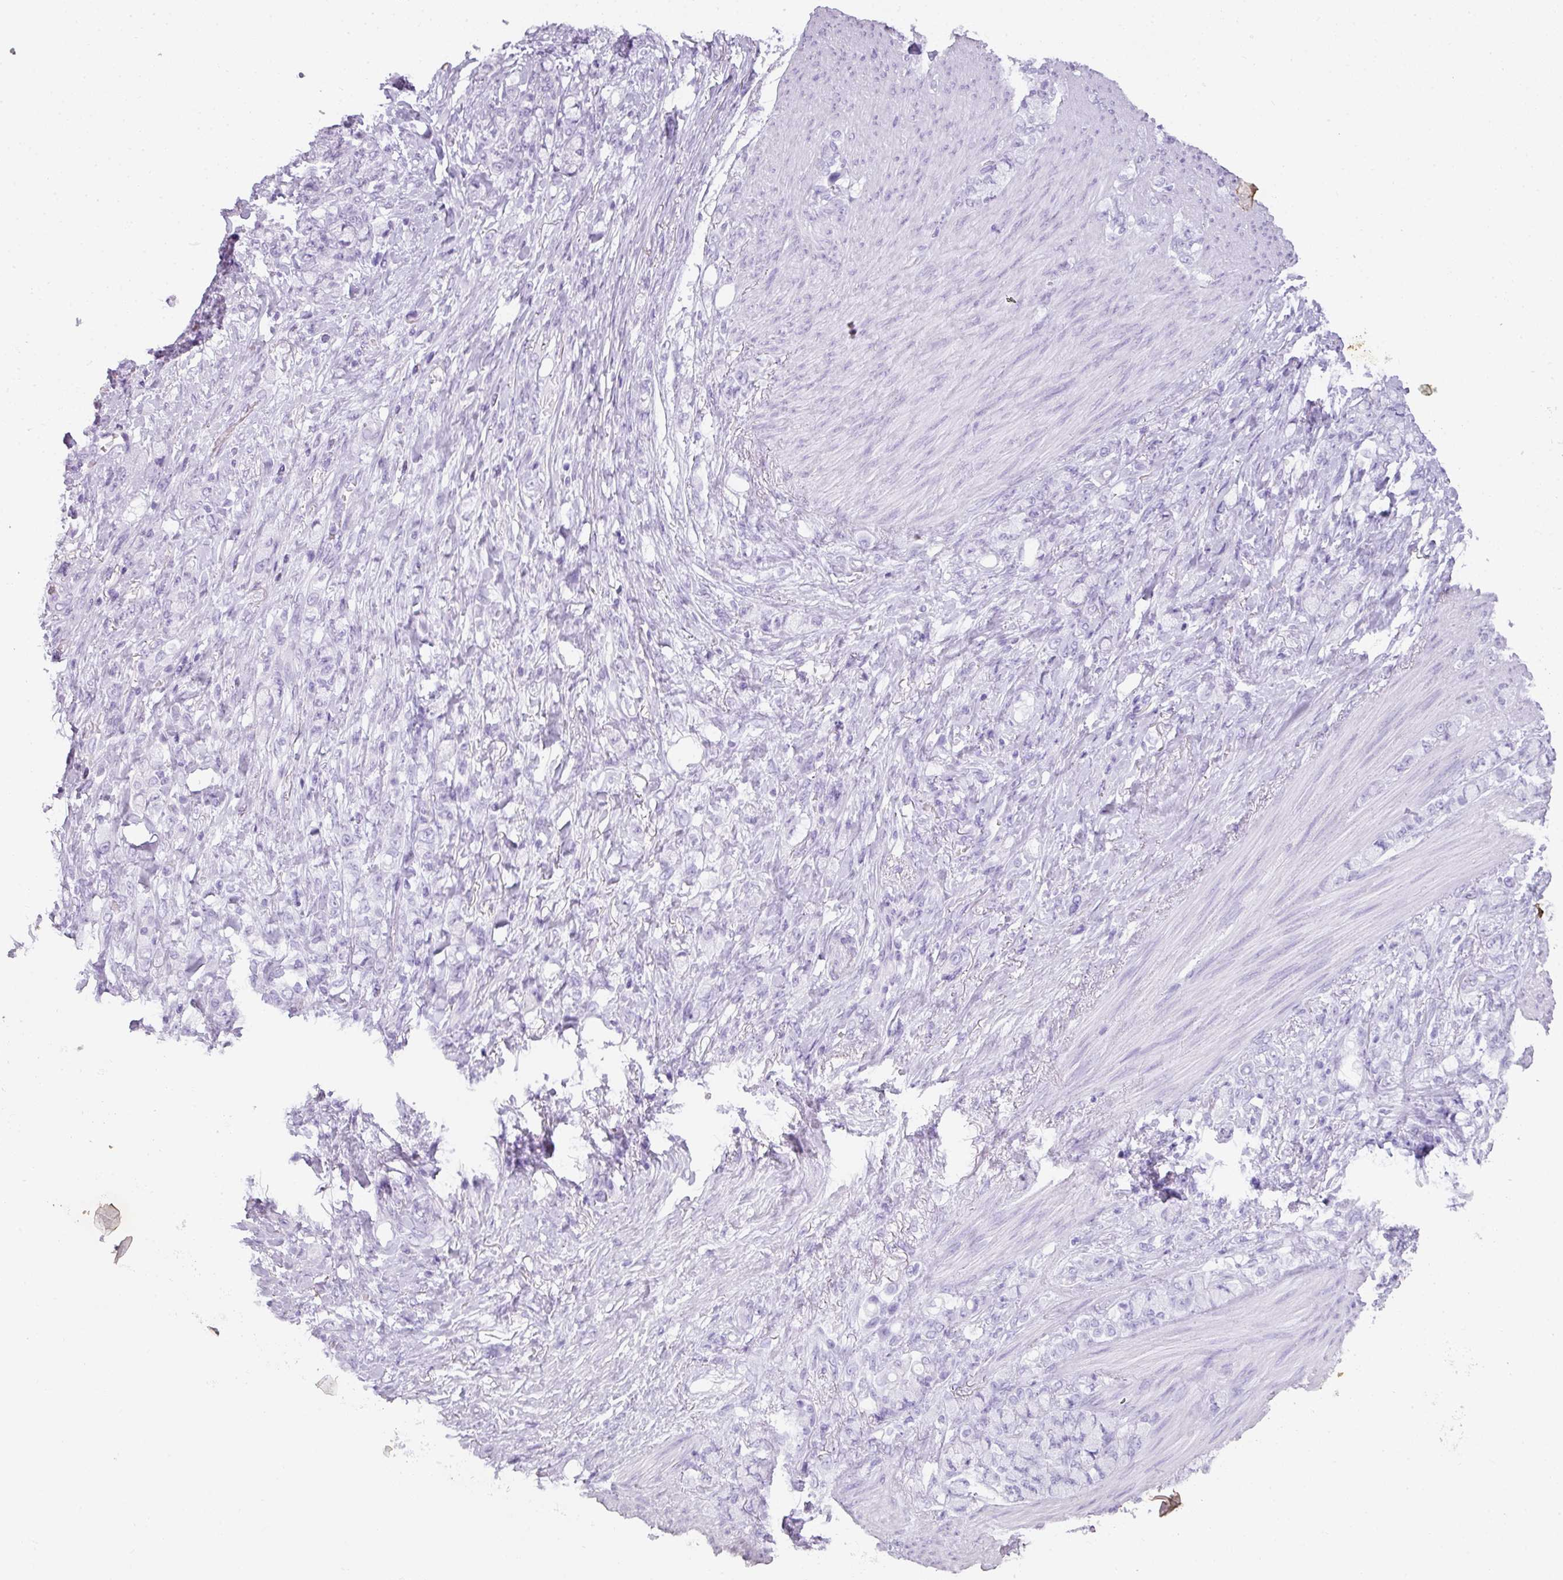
{"staining": {"intensity": "negative", "quantity": "none", "location": "none"}, "tissue": "stomach cancer", "cell_type": "Tumor cells", "image_type": "cancer", "snomed": [{"axis": "morphology", "description": "Normal tissue, NOS"}, {"axis": "morphology", "description": "Adenocarcinoma, NOS"}, {"axis": "topography", "description": "Stomach"}], "caption": "A high-resolution micrograph shows immunohistochemistry (IHC) staining of stomach cancer, which shows no significant positivity in tumor cells.", "gene": "RBMY1F", "patient": {"sex": "female", "age": 79}}